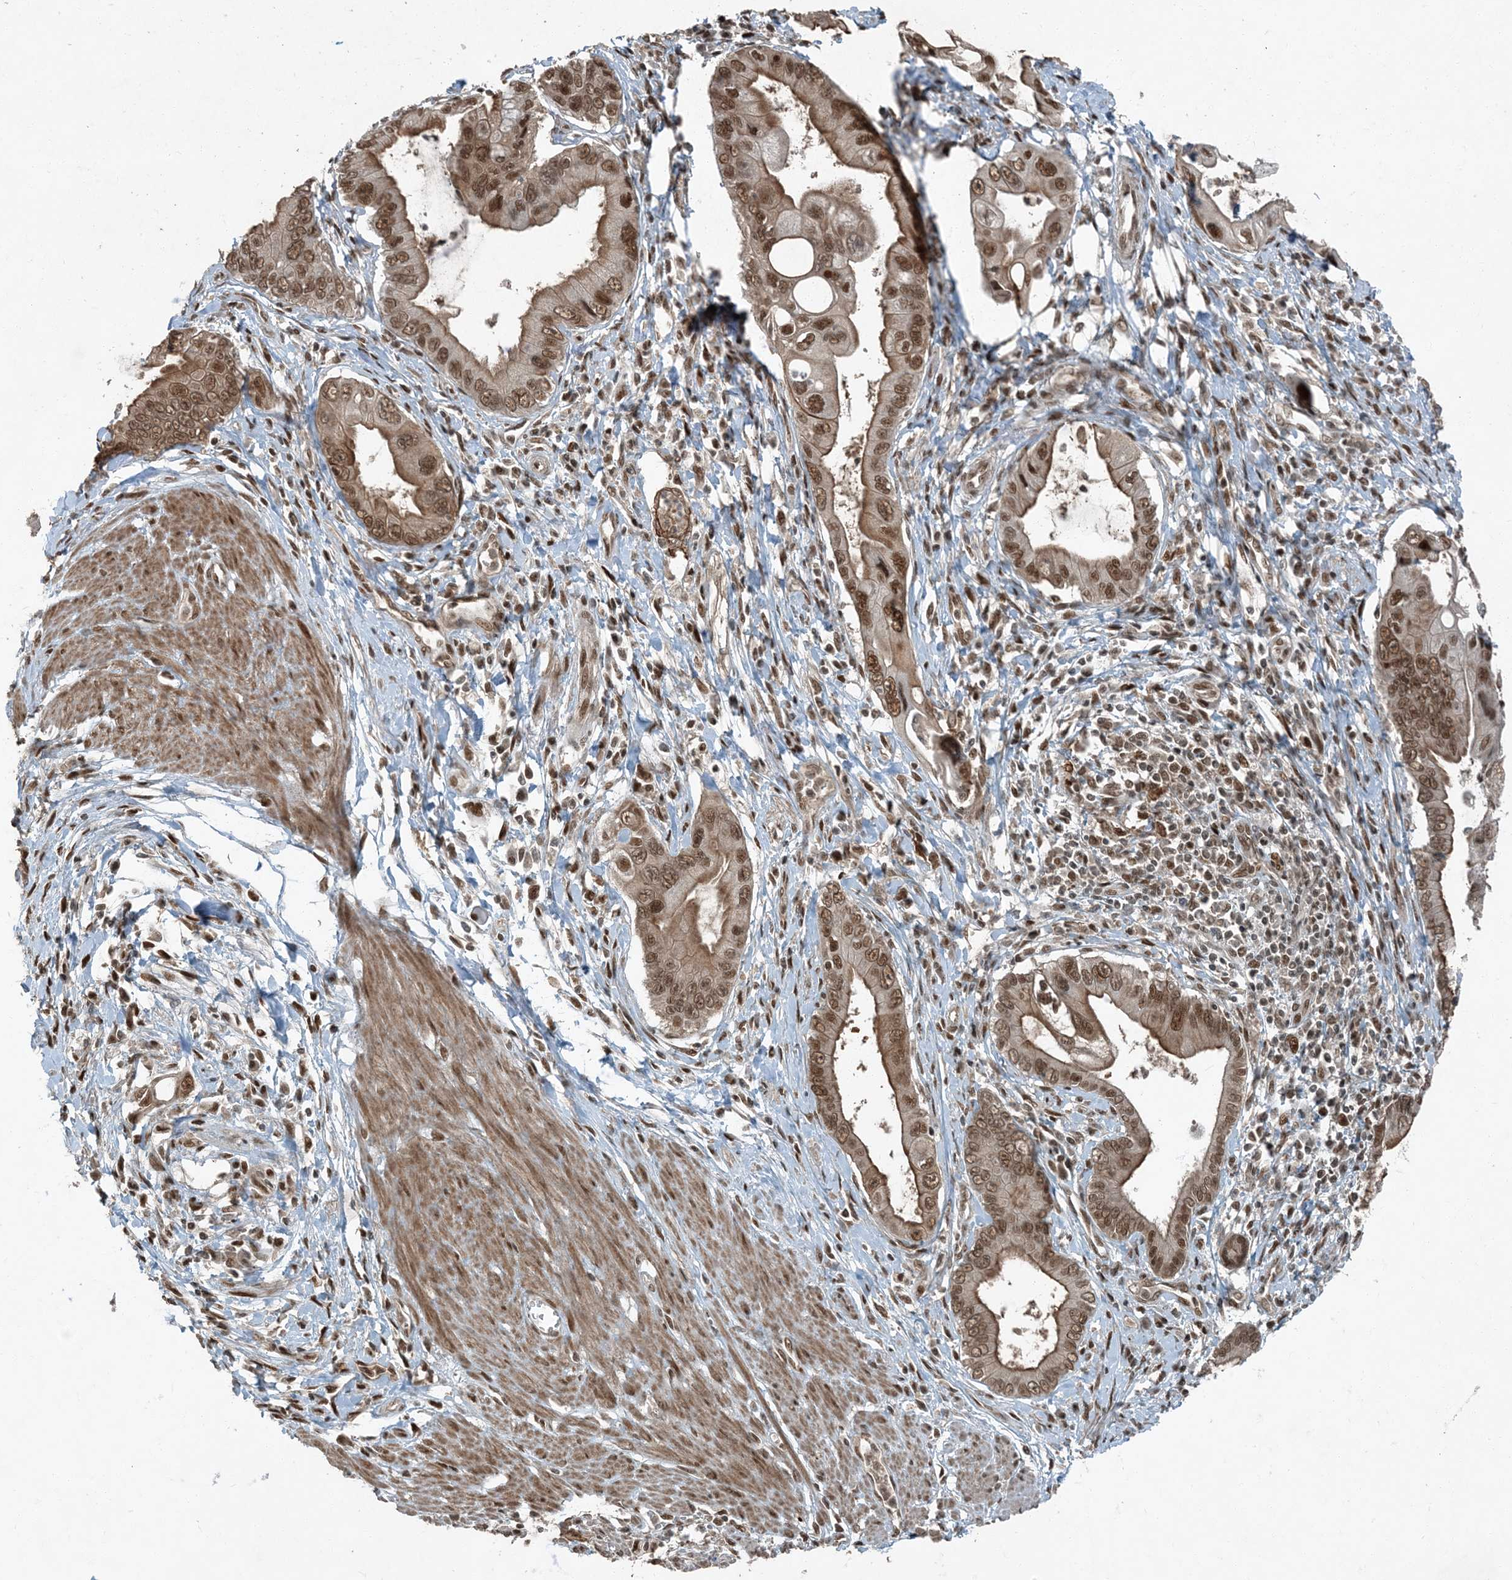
{"staining": {"intensity": "moderate", "quantity": ">75%", "location": "cytoplasmic/membranous,nuclear"}, "tissue": "pancreatic cancer", "cell_type": "Tumor cells", "image_type": "cancer", "snomed": [{"axis": "morphology", "description": "Adenocarcinoma, NOS"}, {"axis": "topography", "description": "Pancreas"}], "caption": "Human pancreatic cancer stained with a brown dye displays moderate cytoplasmic/membranous and nuclear positive positivity in approximately >75% of tumor cells.", "gene": "TRAPPC12", "patient": {"sex": "male", "age": 78}}